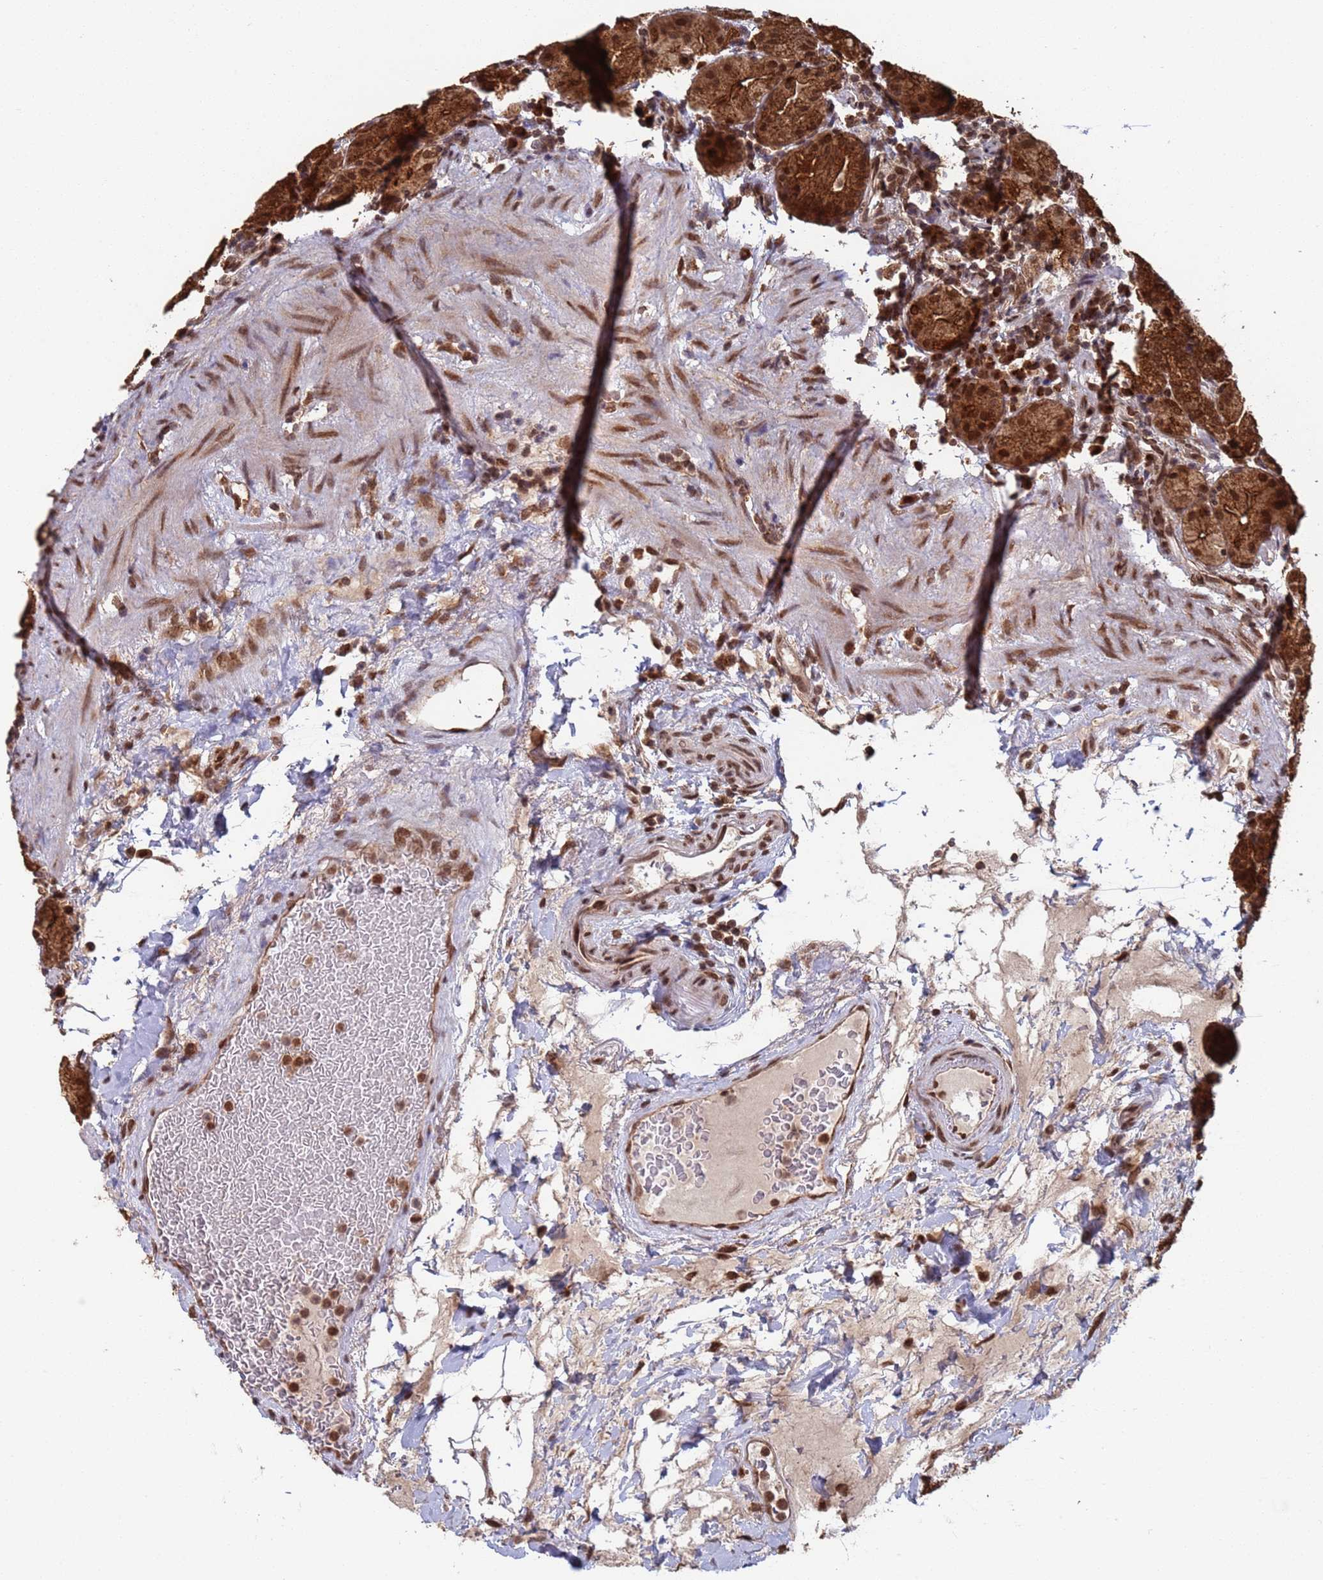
{"staining": {"intensity": "strong", "quantity": ">75%", "location": "cytoplasmic/membranous,nuclear"}, "tissue": "stomach", "cell_type": "Glandular cells", "image_type": "normal", "snomed": [{"axis": "morphology", "description": "Normal tissue, NOS"}, {"axis": "topography", "description": "Stomach"}], "caption": "Immunohistochemical staining of benign stomach reveals high levels of strong cytoplasmic/membranous,nuclear staining in about >75% of glandular cells. (DAB IHC, brown staining for protein, blue staining for nuclei).", "gene": "FUBP3", "patient": {"sex": "female", "age": 79}}